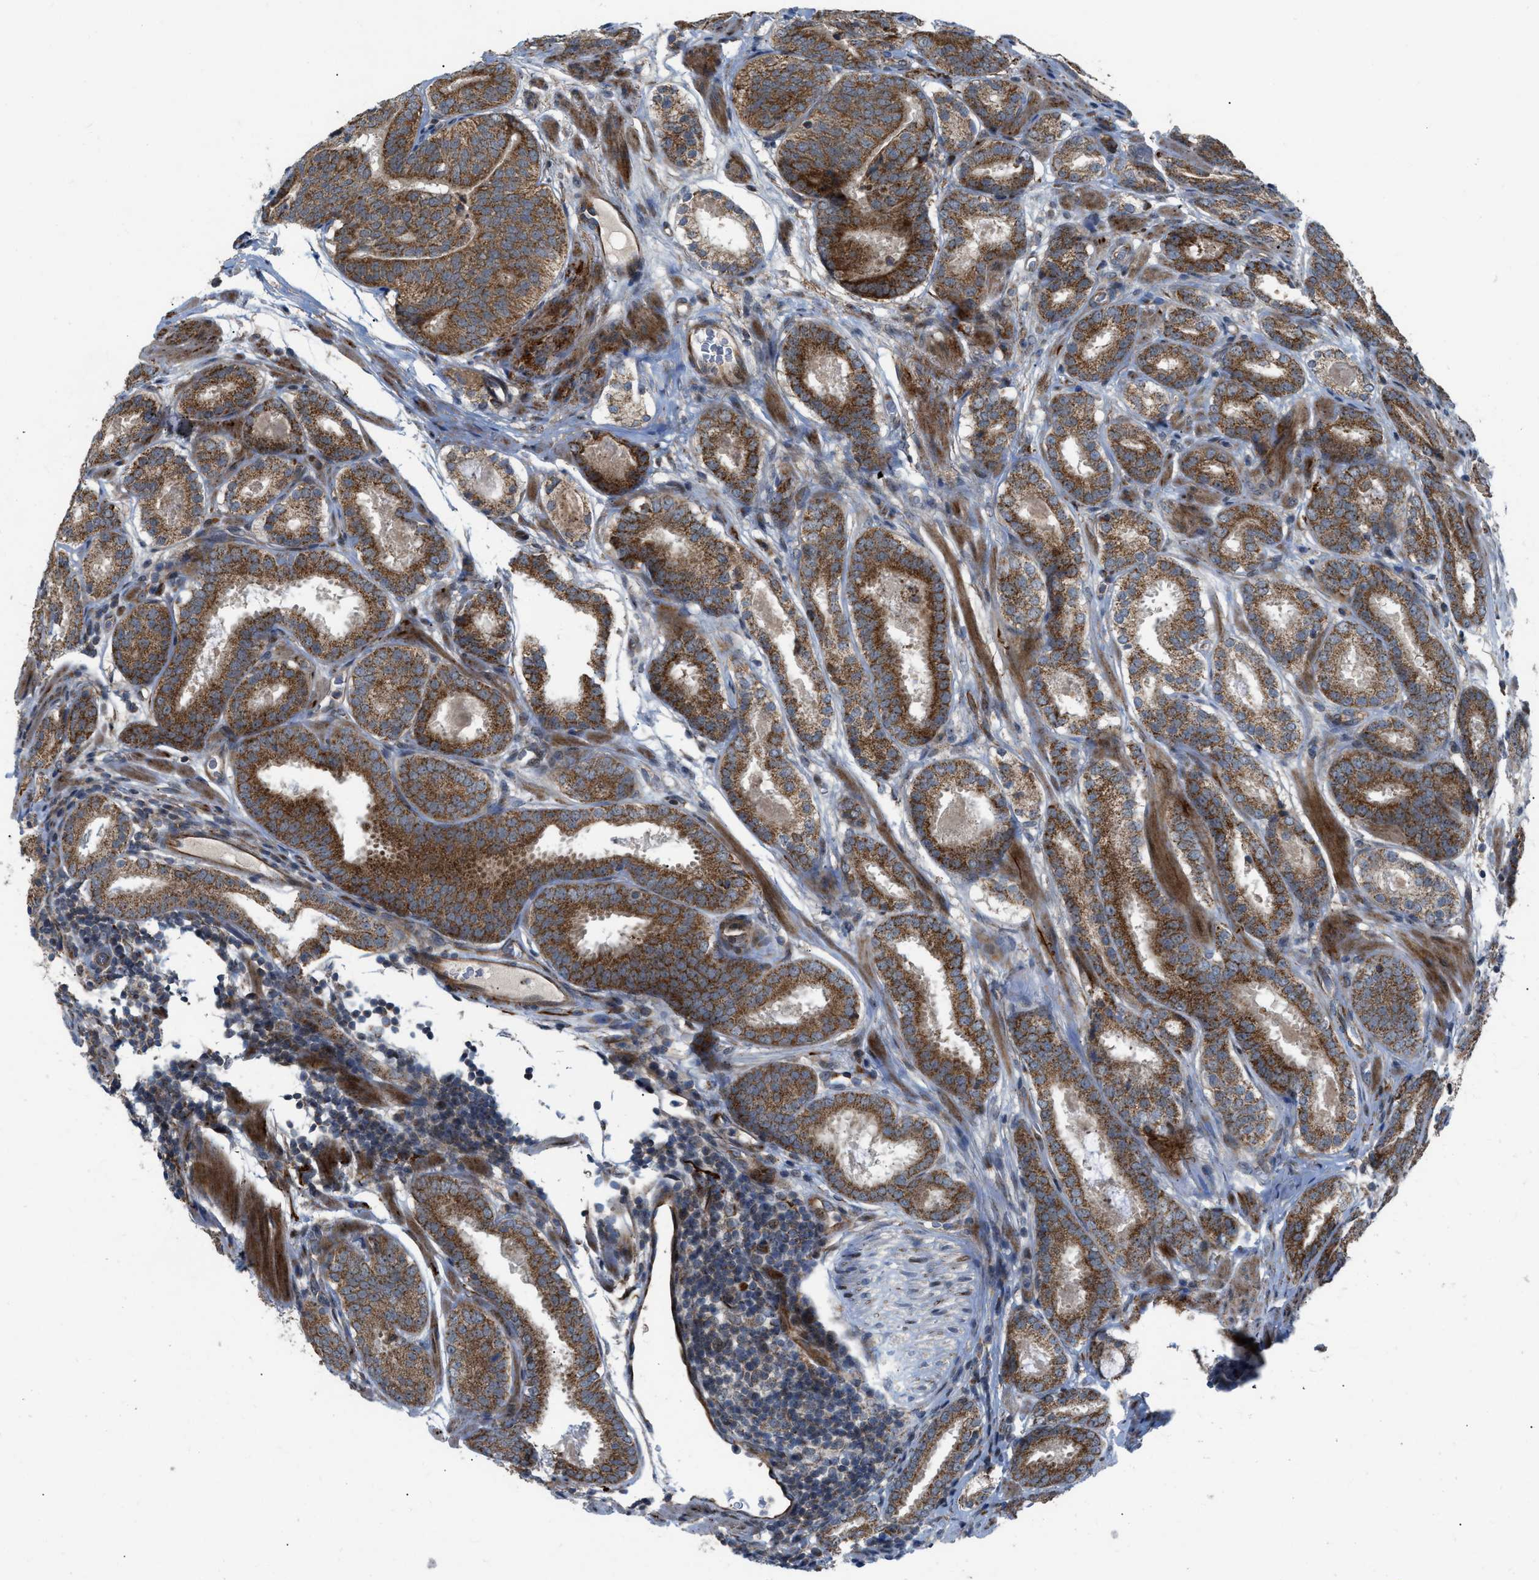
{"staining": {"intensity": "strong", "quantity": ">75%", "location": "cytoplasmic/membranous"}, "tissue": "prostate cancer", "cell_type": "Tumor cells", "image_type": "cancer", "snomed": [{"axis": "morphology", "description": "Adenocarcinoma, Low grade"}, {"axis": "topography", "description": "Prostate"}], "caption": "Human prostate cancer (low-grade adenocarcinoma) stained for a protein (brown) demonstrates strong cytoplasmic/membranous positive staining in approximately >75% of tumor cells.", "gene": "AP3M2", "patient": {"sex": "male", "age": 69}}